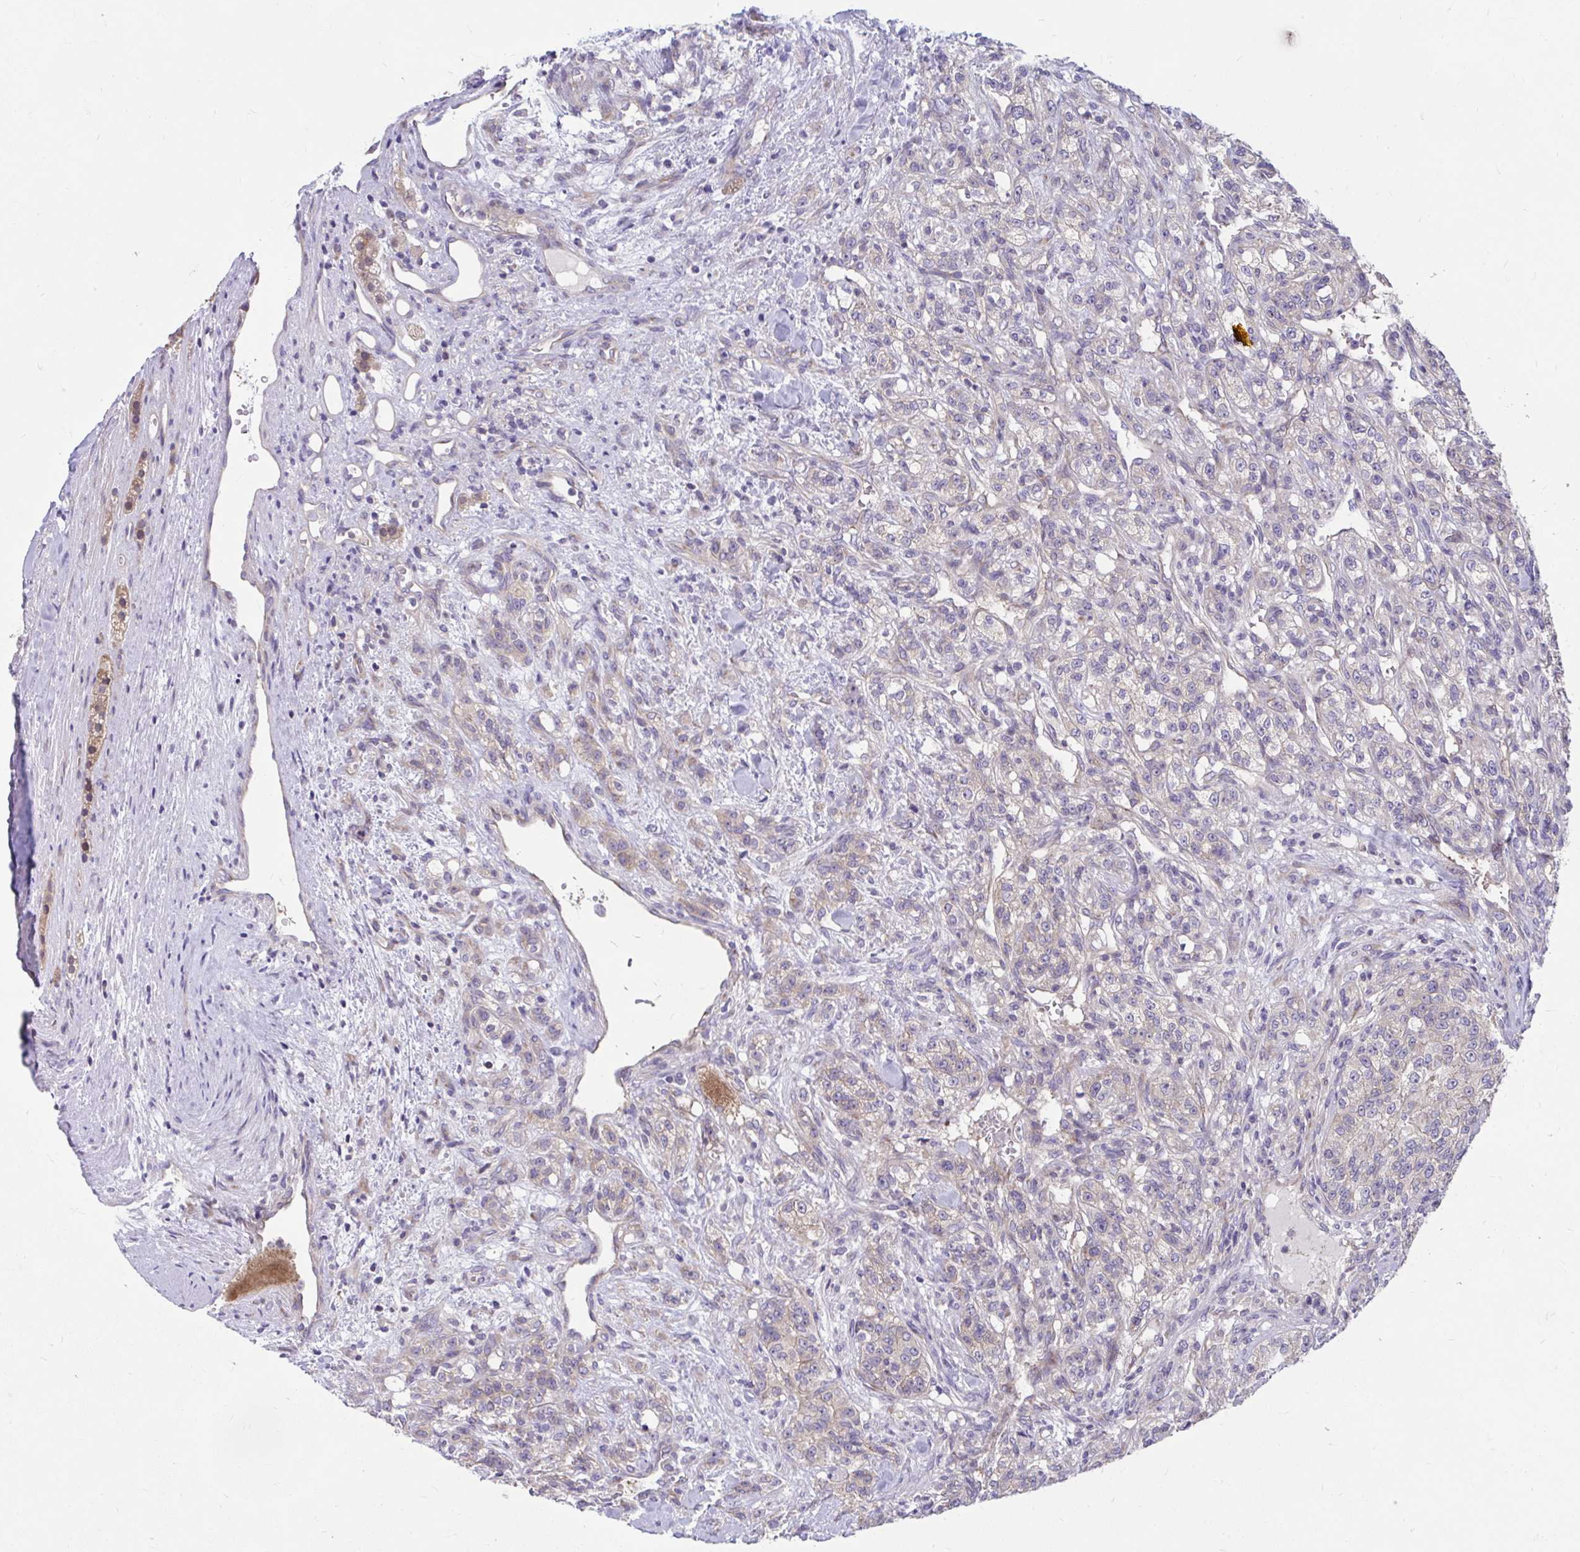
{"staining": {"intensity": "negative", "quantity": "none", "location": "none"}, "tissue": "renal cancer", "cell_type": "Tumor cells", "image_type": "cancer", "snomed": [{"axis": "morphology", "description": "Adenocarcinoma, NOS"}, {"axis": "topography", "description": "Kidney"}], "caption": "This image is of adenocarcinoma (renal) stained with immunohistochemistry to label a protein in brown with the nuclei are counter-stained blue. There is no expression in tumor cells.", "gene": "PCDHB7", "patient": {"sex": "female", "age": 63}}